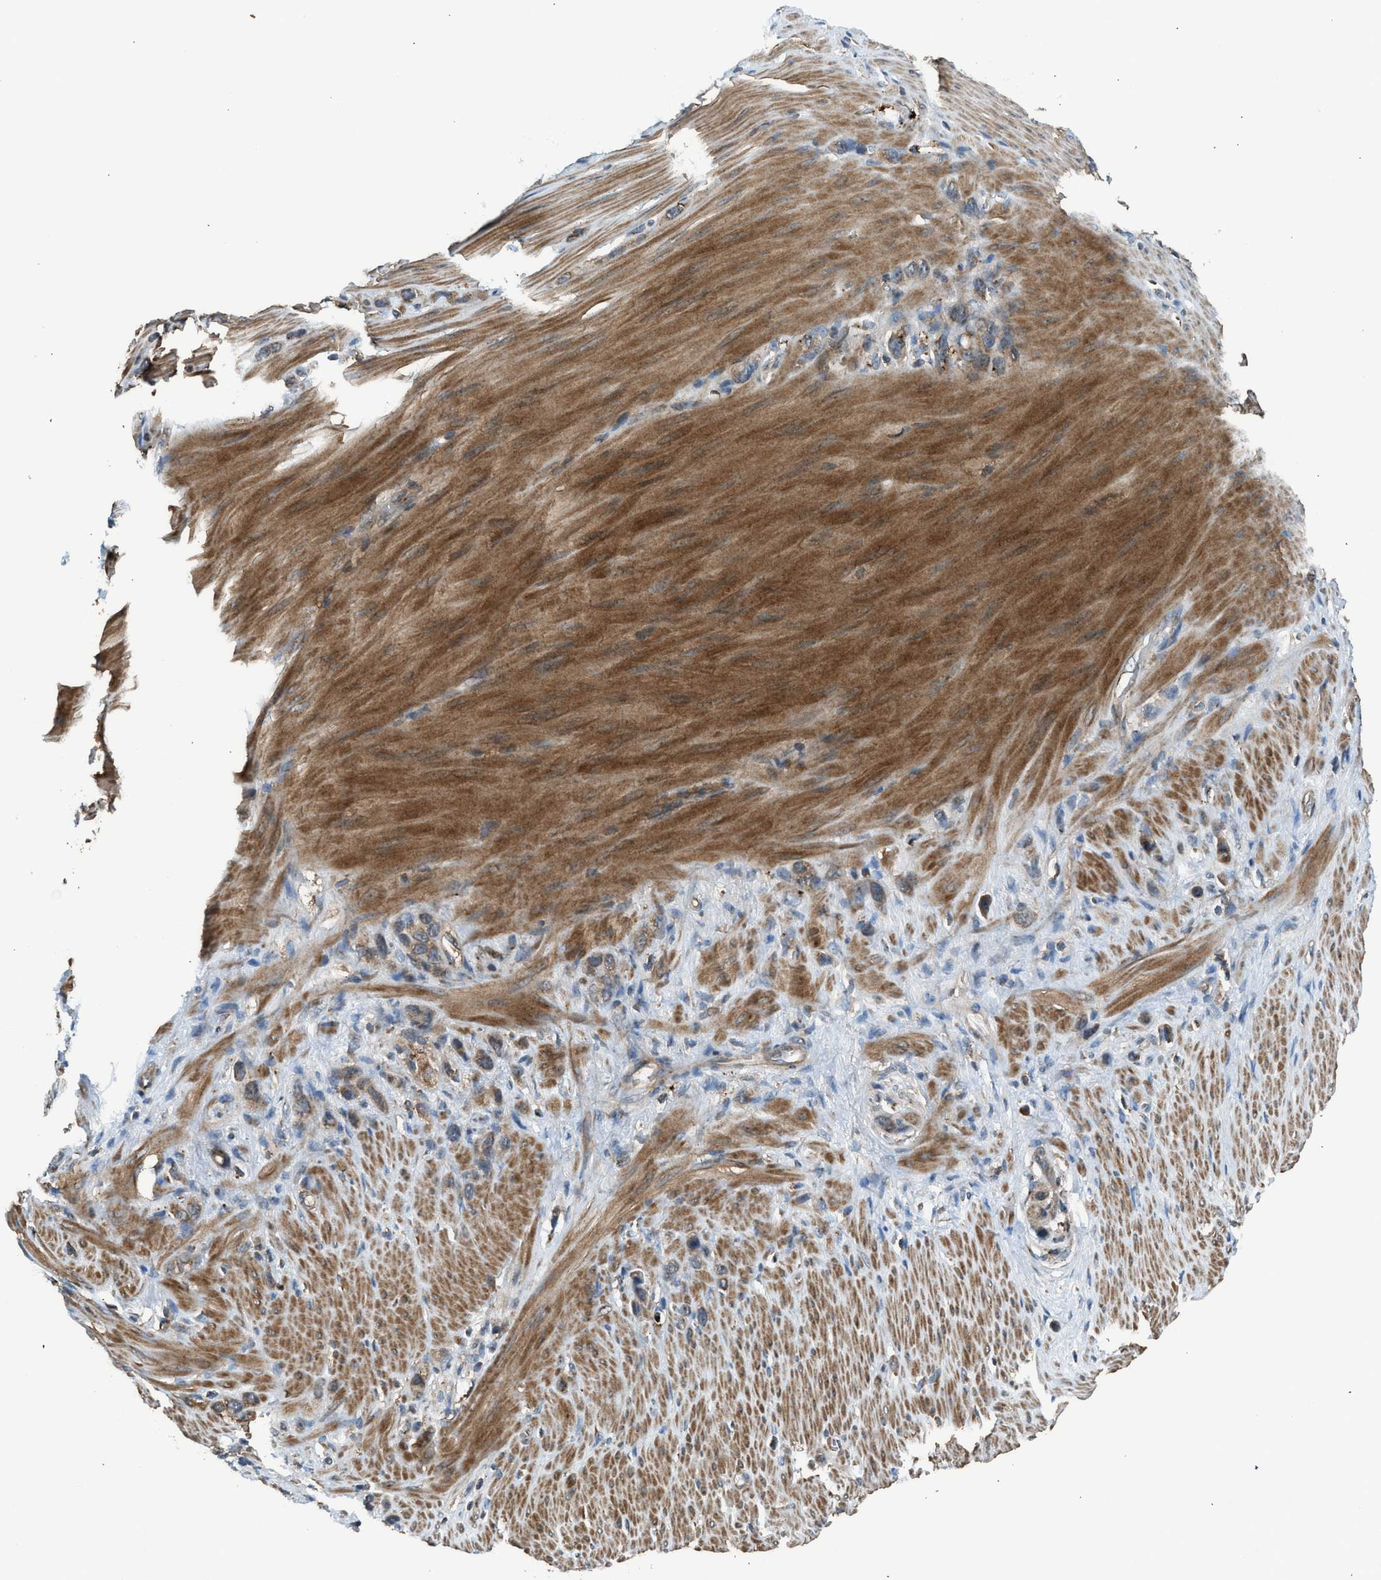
{"staining": {"intensity": "moderate", "quantity": ">75%", "location": "cytoplasmic/membranous"}, "tissue": "stomach cancer", "cell_type": "Tumor cells", "image_type": "cancer", "snomed": [{"axis": "morphology", "description": "Adenocarcinoma, NOS"}, {"axis": "morphology", "description": "Adenocarcinoma, High grade"}, {"axis": "topography", "description": "Stomach, upper"}, {"axis": "topography", "description": "Stomach, lower"}], "caption": "Moderate cytoplasmic/membranous staining for a protein is appreciated in approximately >75% of tumor cells of stomach cancer (adenocarcinoma) using immunohistochemistry (IHC).", "gene": "STARD3", "patient": {"sex": "female", "age": 65}}